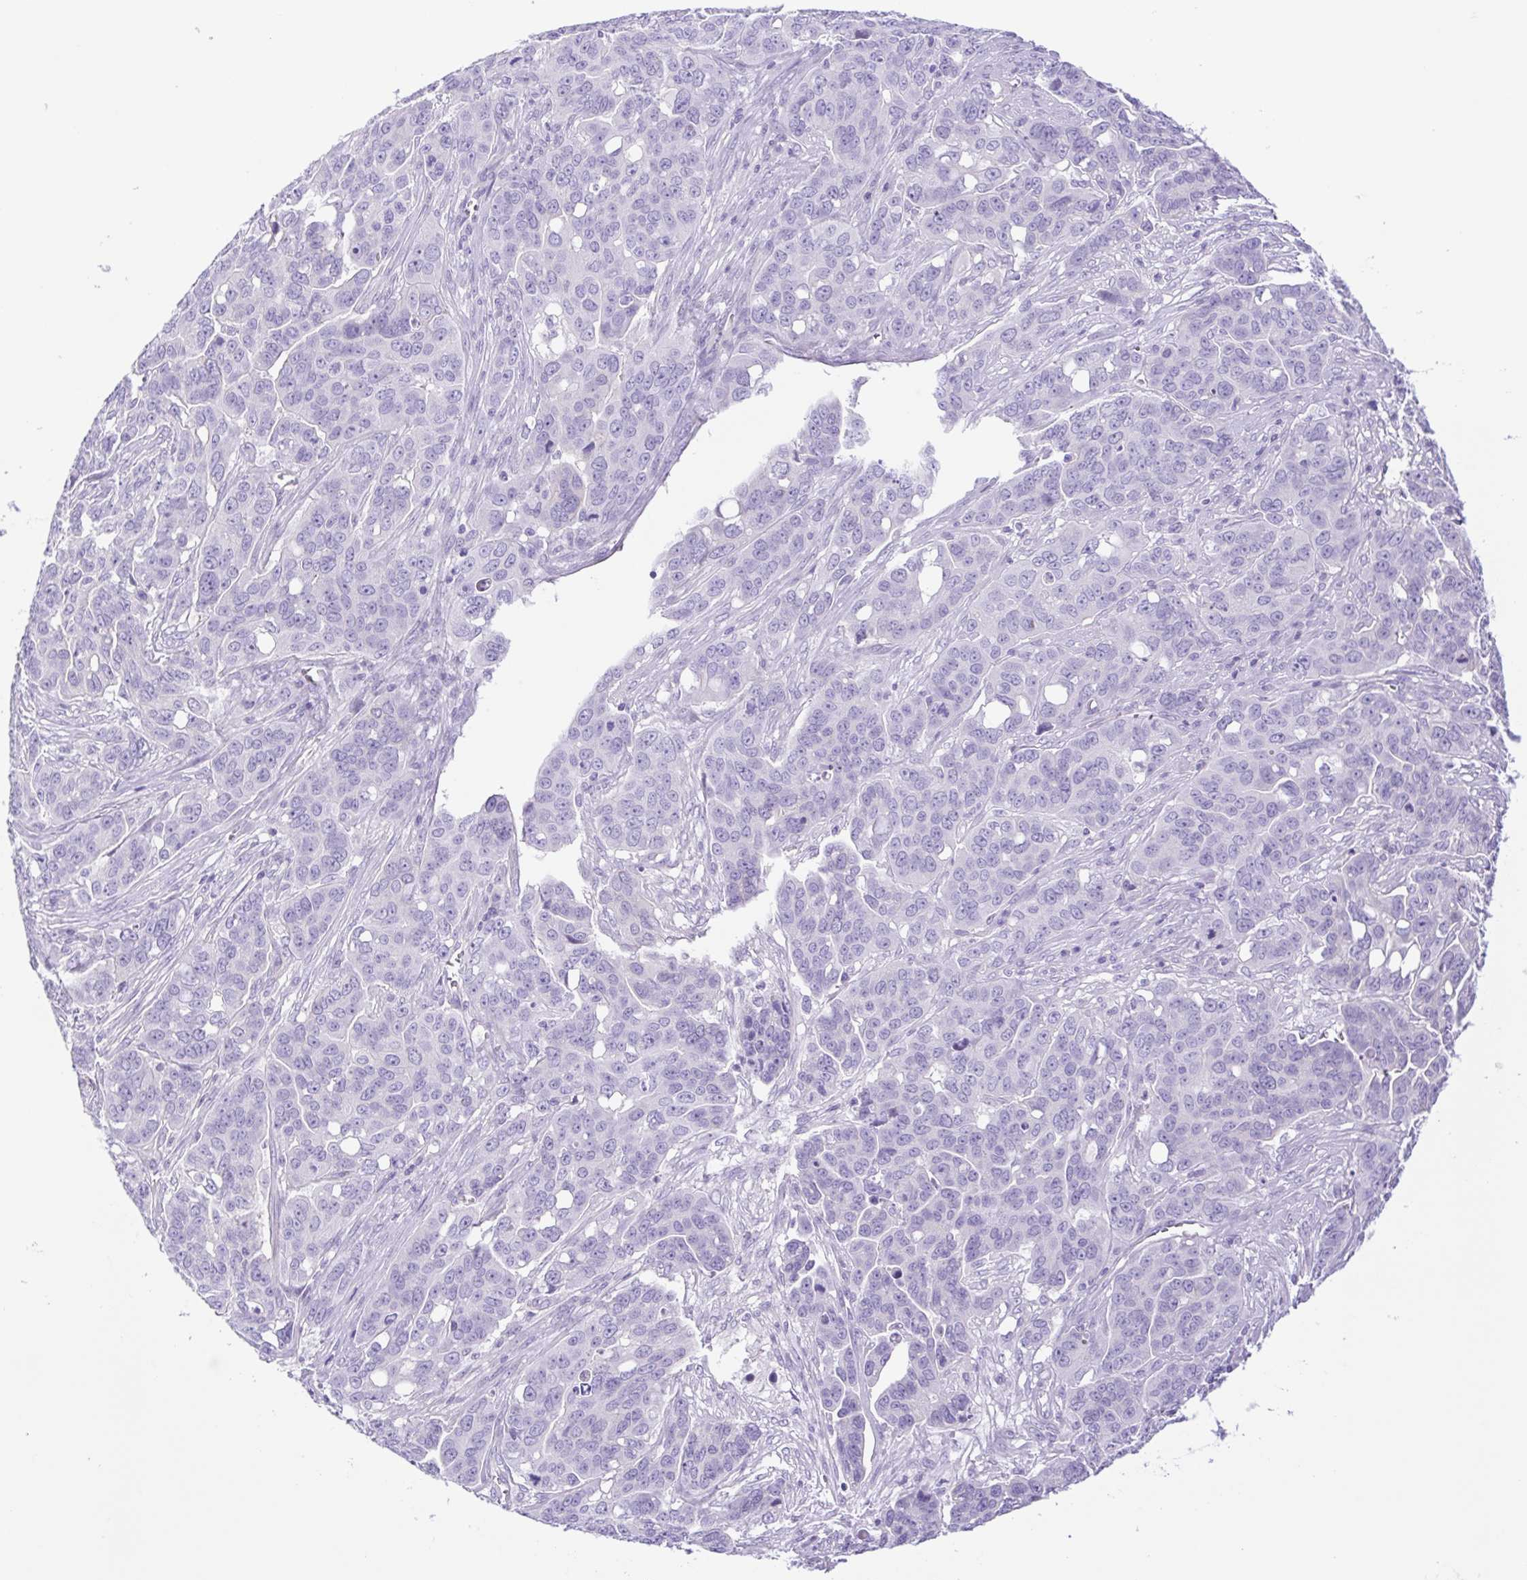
{"staining": {"intensity": "negative", "quantity": "none", "location": "none"}, "tissue": "ovarian cancer", "cell_type": "Tumor cells", "image_type": "cancer", "snomed": [{"axis": "morphology", "description": "Carcinoma, endometroid"}, {"axis": "topography", "description": "Ovary"}], "caption": "Immunohistochemistry of human ovarian cancer demonstrates no positivity in tumor cells.", "gene": "CDSN", "patient": {"sex": "female", "age": 78}}